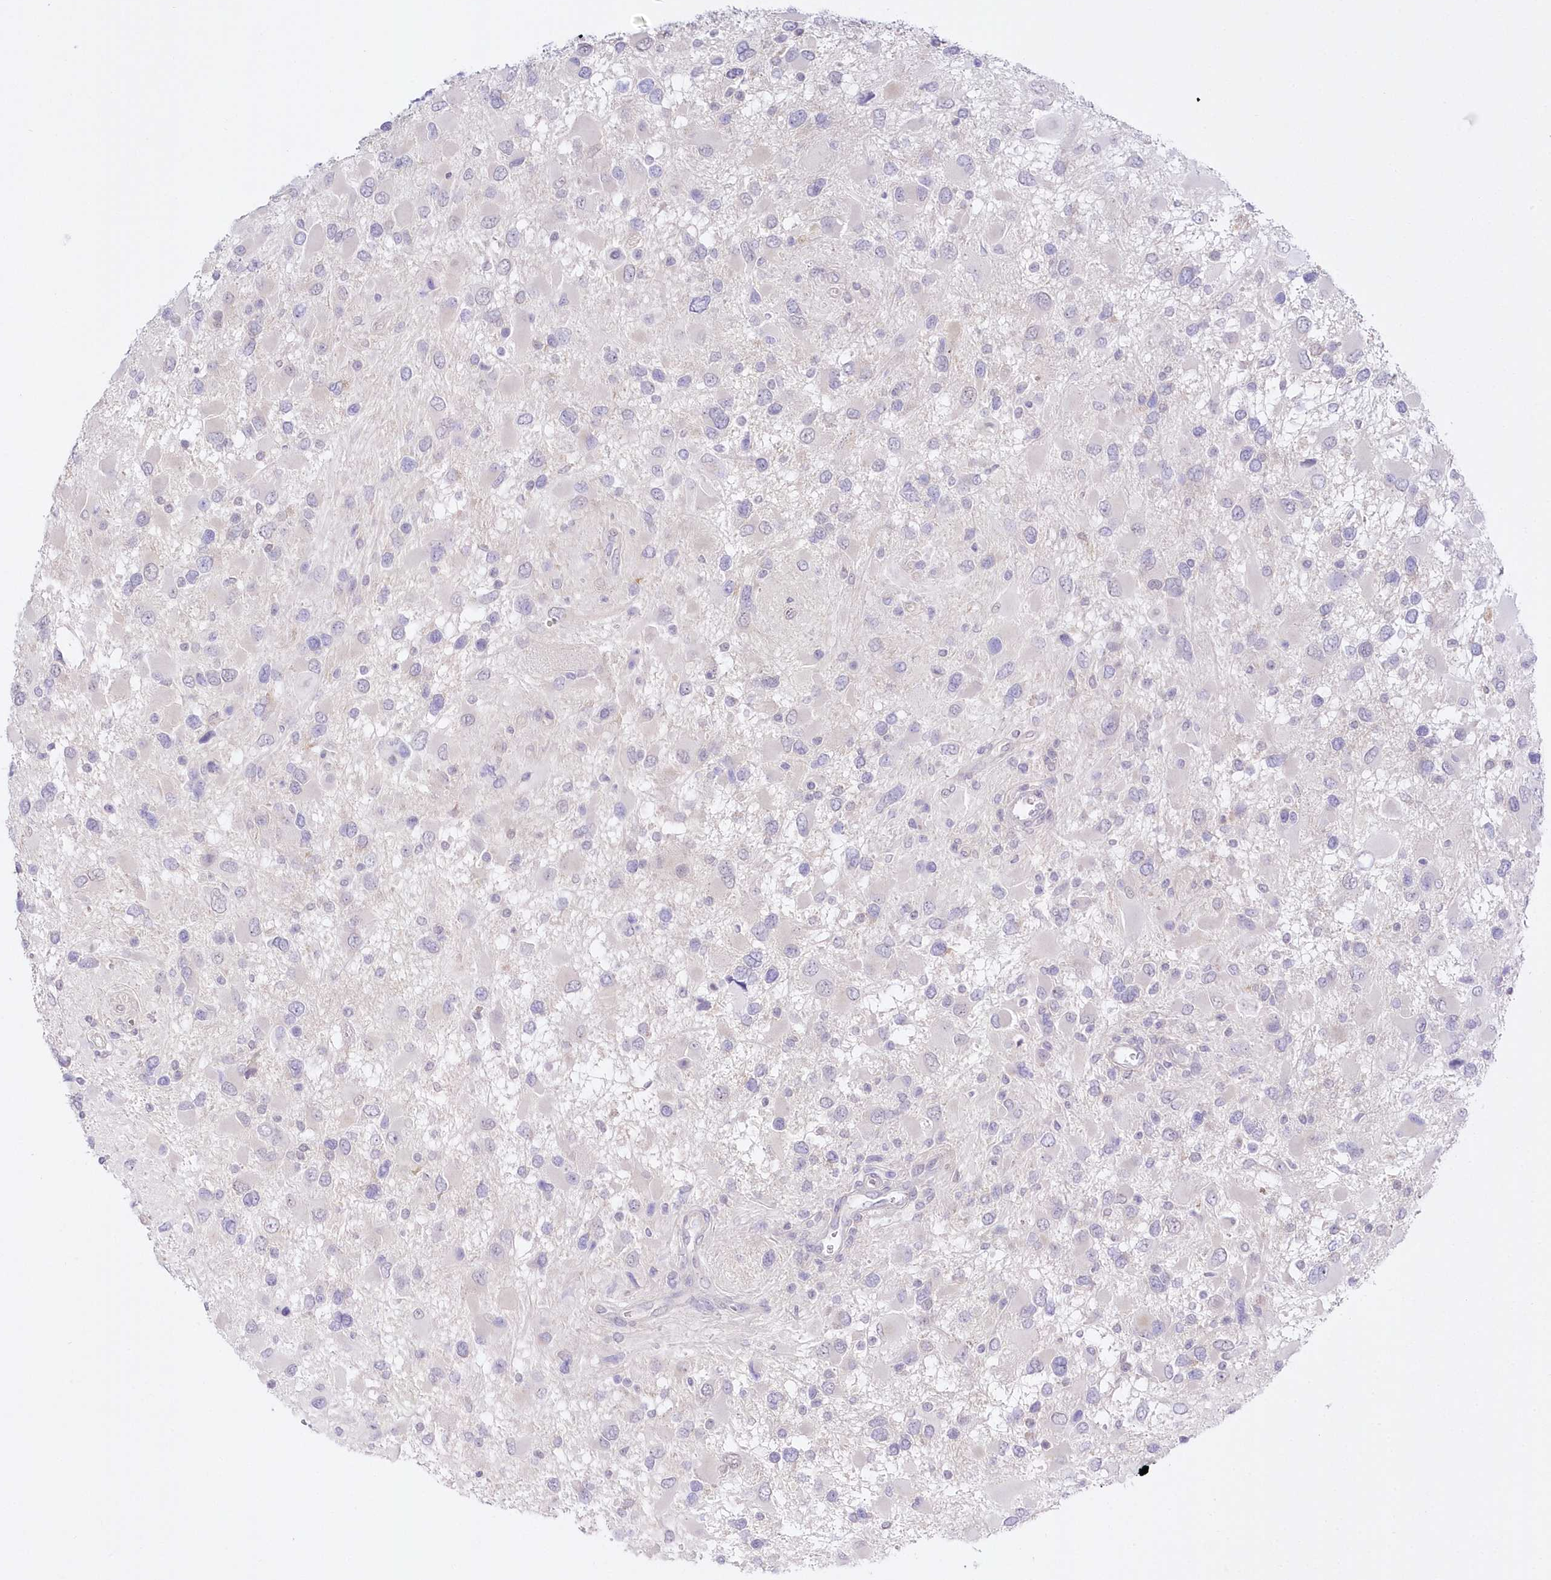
{"staining": {"intensity": "negative", "quantity": "none", "location": "none"}, "tissue": "glioma", "cell_type": "Tumor cells", "image_type": "cancer", "snomed": [{"axis": "morphology", "description": "Glioma, malignant, High grade"}, {"axis": "topography", "description": "Brain"}], "caption": "The photomicrograph shows no staining of tumor cells in malignant high-grade glioma.", "gene": "UBA6", "patient": {"sex": "male", "age": 53}}